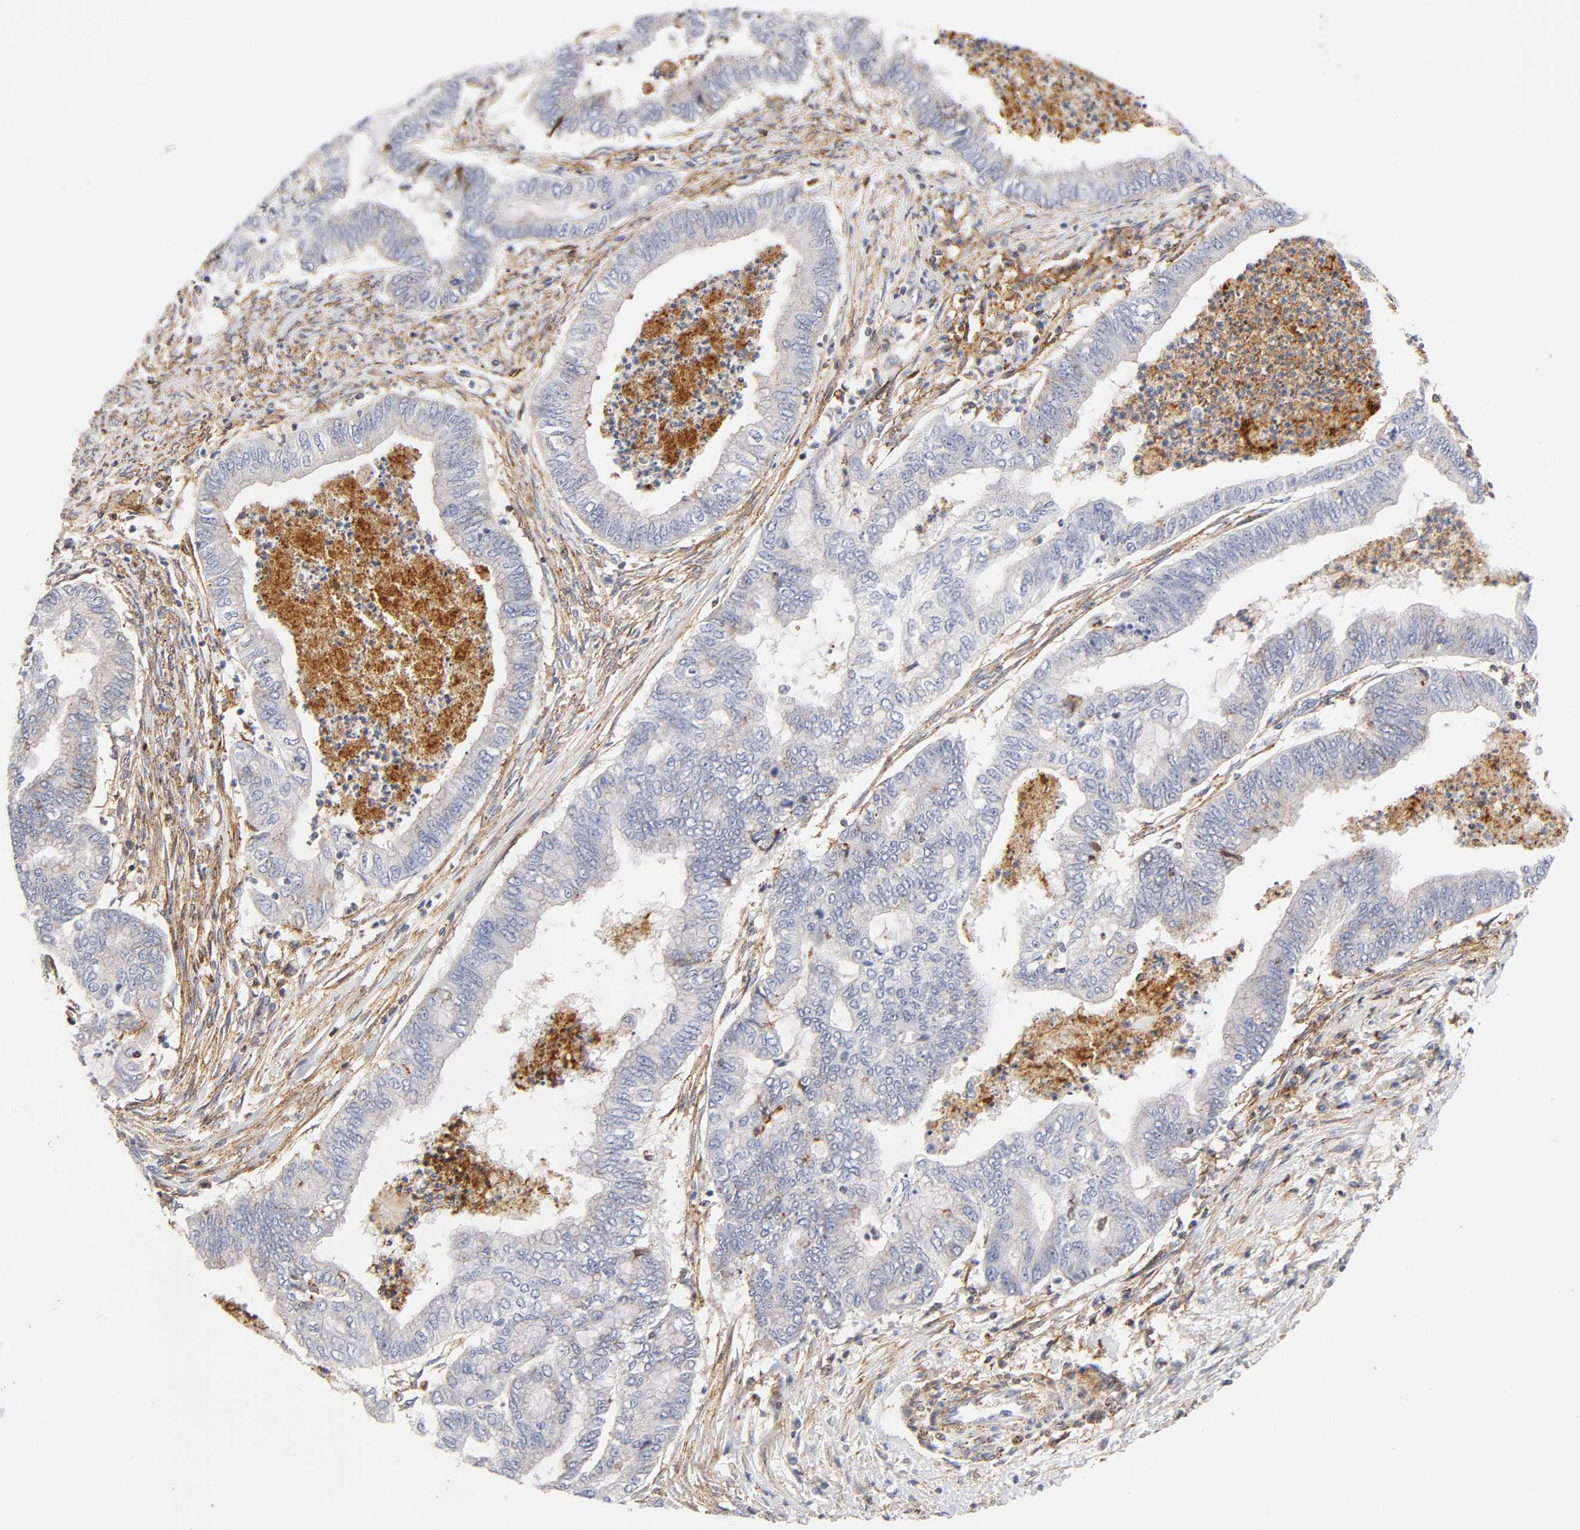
{"staining": {"intensity": "negative", "quantity": "none", "location": "none"}, "tissue": "endometrial cancer", "cell_type": "Tumor cells", "image_type": "cancer", "snomed": [{"axis": "morphology", "description": "Adenocarcinoma, NOS"}, {"axis": "topography", "description": "Endometrium"}], "caption": "The histopathology image exhibits no staining of tumor cells in endometrial cancer.", "gene": "ANXA7", "patient": {"sex": "female", "age": 79}}